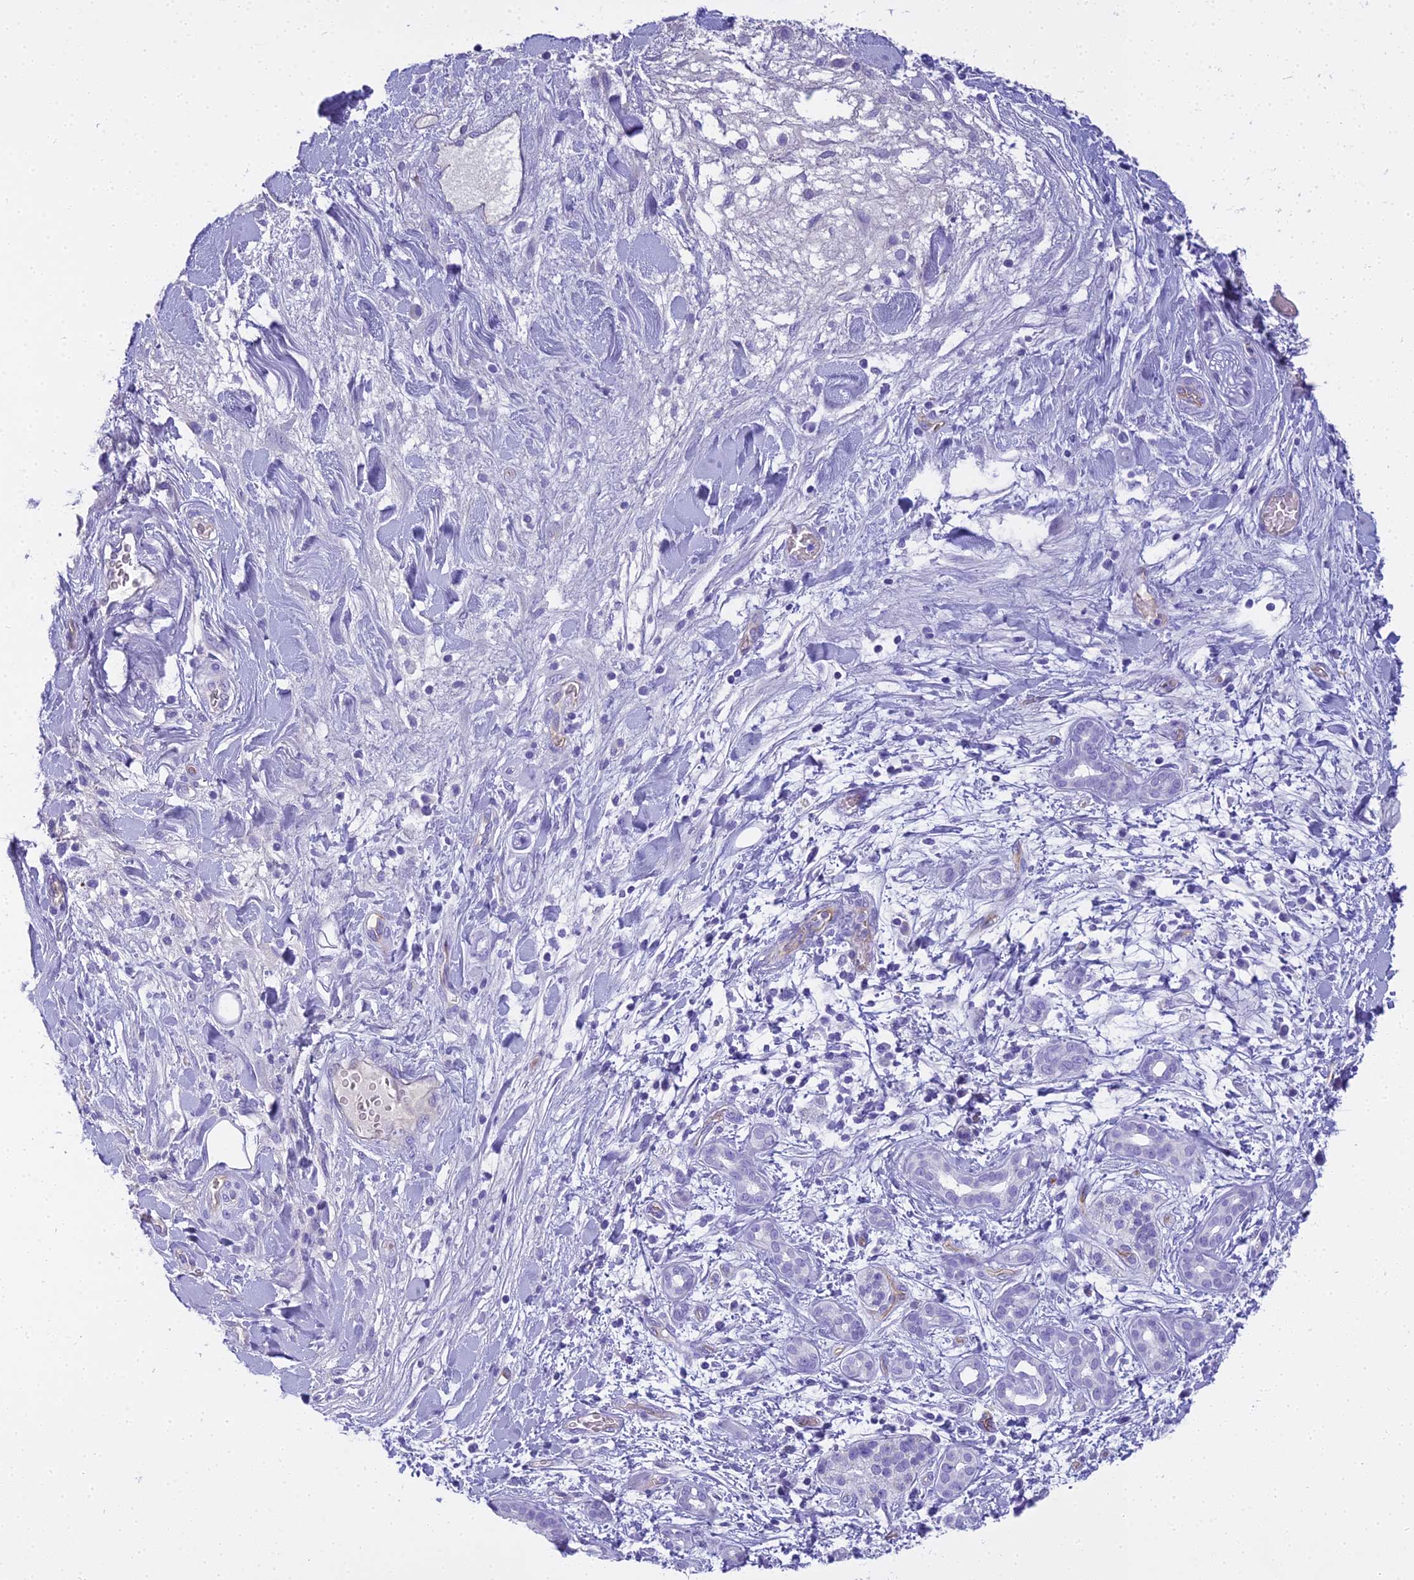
{"staining": {"intensity": "negative", "quantity": "none", "location": "none"}, "tissue": "pancreatic cancer", "cell_type": "Tumor cells", "image_type": "cancer", "snomed": [{"axis": "morphology", "description": "Adenocarcinoma, NOS"}, {"axis": "topography", "description": "Pancreas"}], "caption": "High power microscopy image of an immunohistochemistry photomicrograph of pancreatic cancer (adenocarcinoma), revealing no significant expression in tumor cells.", "gene": "NINJ1", "patient": {"sex": "female", "age": 78}}